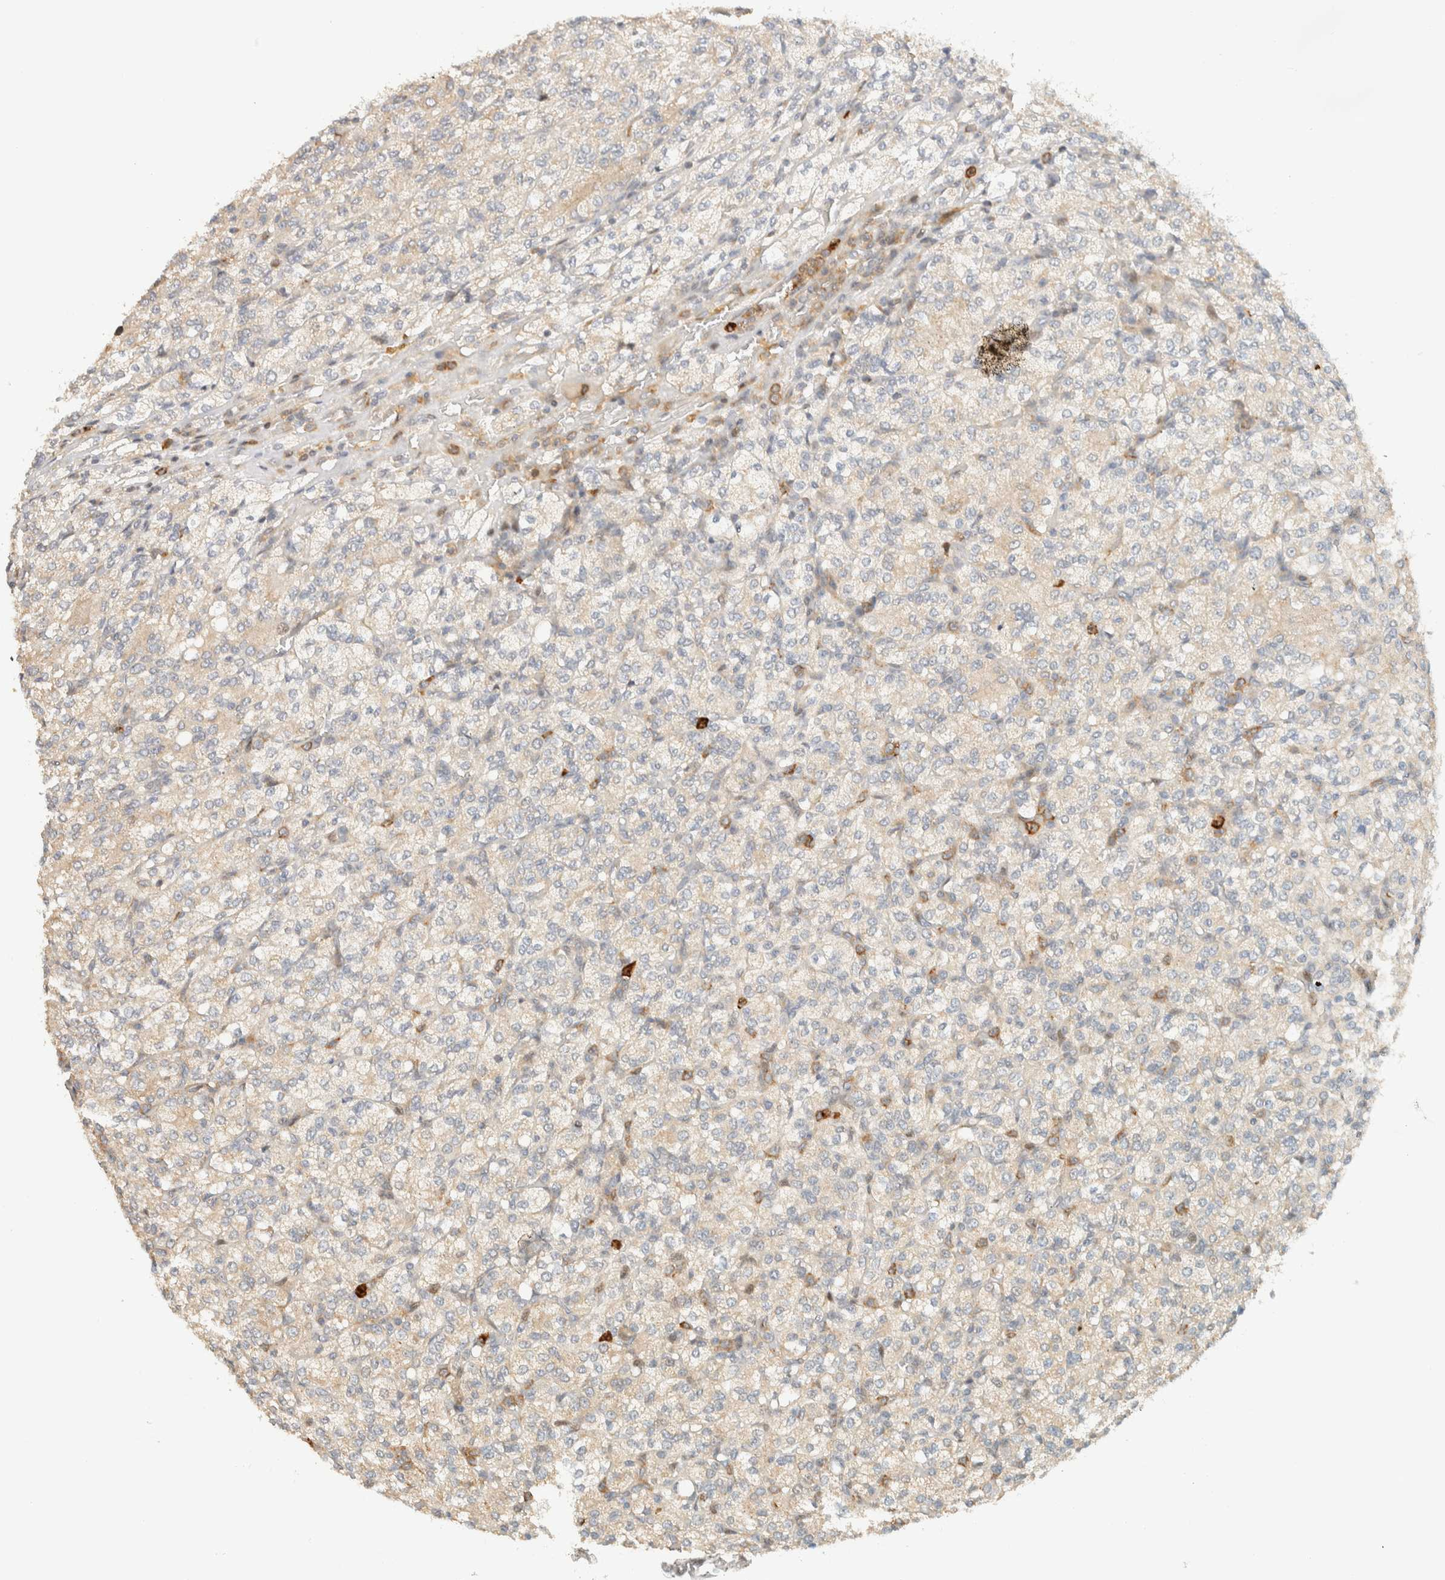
{"staining": {"intensity": "weak", "quantity": "<25%", "location": "cytoplasmic/membranous"}, "tissue": "renal cancer", "cell_type": "Tumor cells", "image_type": "cancer", "snomed": [{"axis": "morphology", "description": "Adenocarcinoma, NOS"}, {"axis": "topography", "description": "Kidney"}], "caption": "This is an immunohistochemistry image of human adenocarcinoma (renal). There is no positivity in tumor cells.", "gene": "CCDC171", "patient": {"sex": "male", "age": 77}}